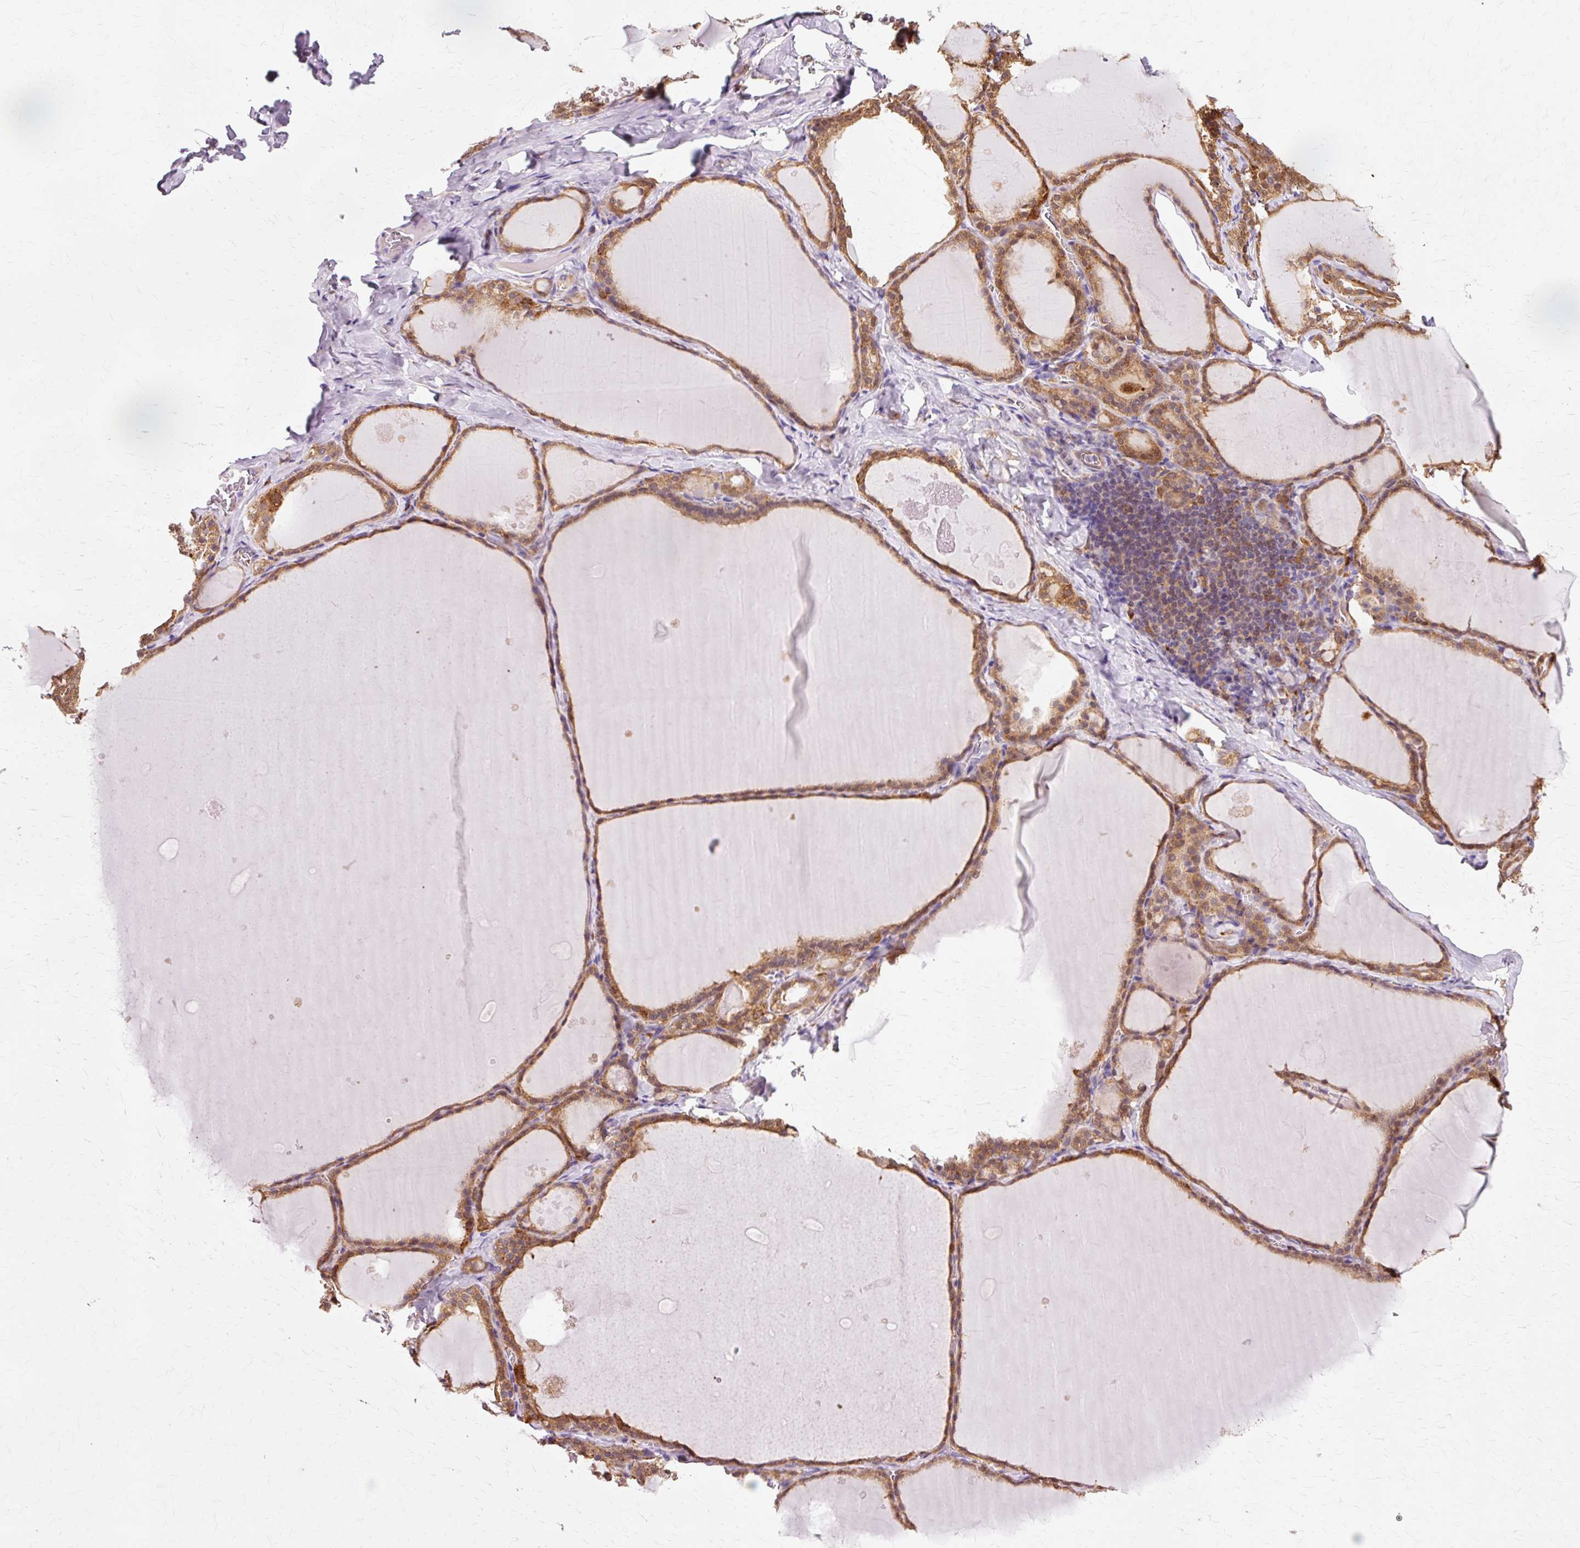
{"staining": {"intensity": "moderate", "quantity": ">75%", "location": "cytoplasmic/membranous"}, "tissue": "thyroid gland", "cell_type": "Glandular cells", "image_type": "normal", "snomed": [{"axis": "morphology", "description": "Normal tissue, NOS"}, {"axis": "topography", "description": "Thyroid gland"}], "caption": "This is a micrograph of immunohistochemistry (IHC) staining of normal thyroid gland, which shows moderate expression in the cytoplasmic/membranous of glandular cells.", "gene": "GPX1", "patient": {"sex": "male", "age": 56}}